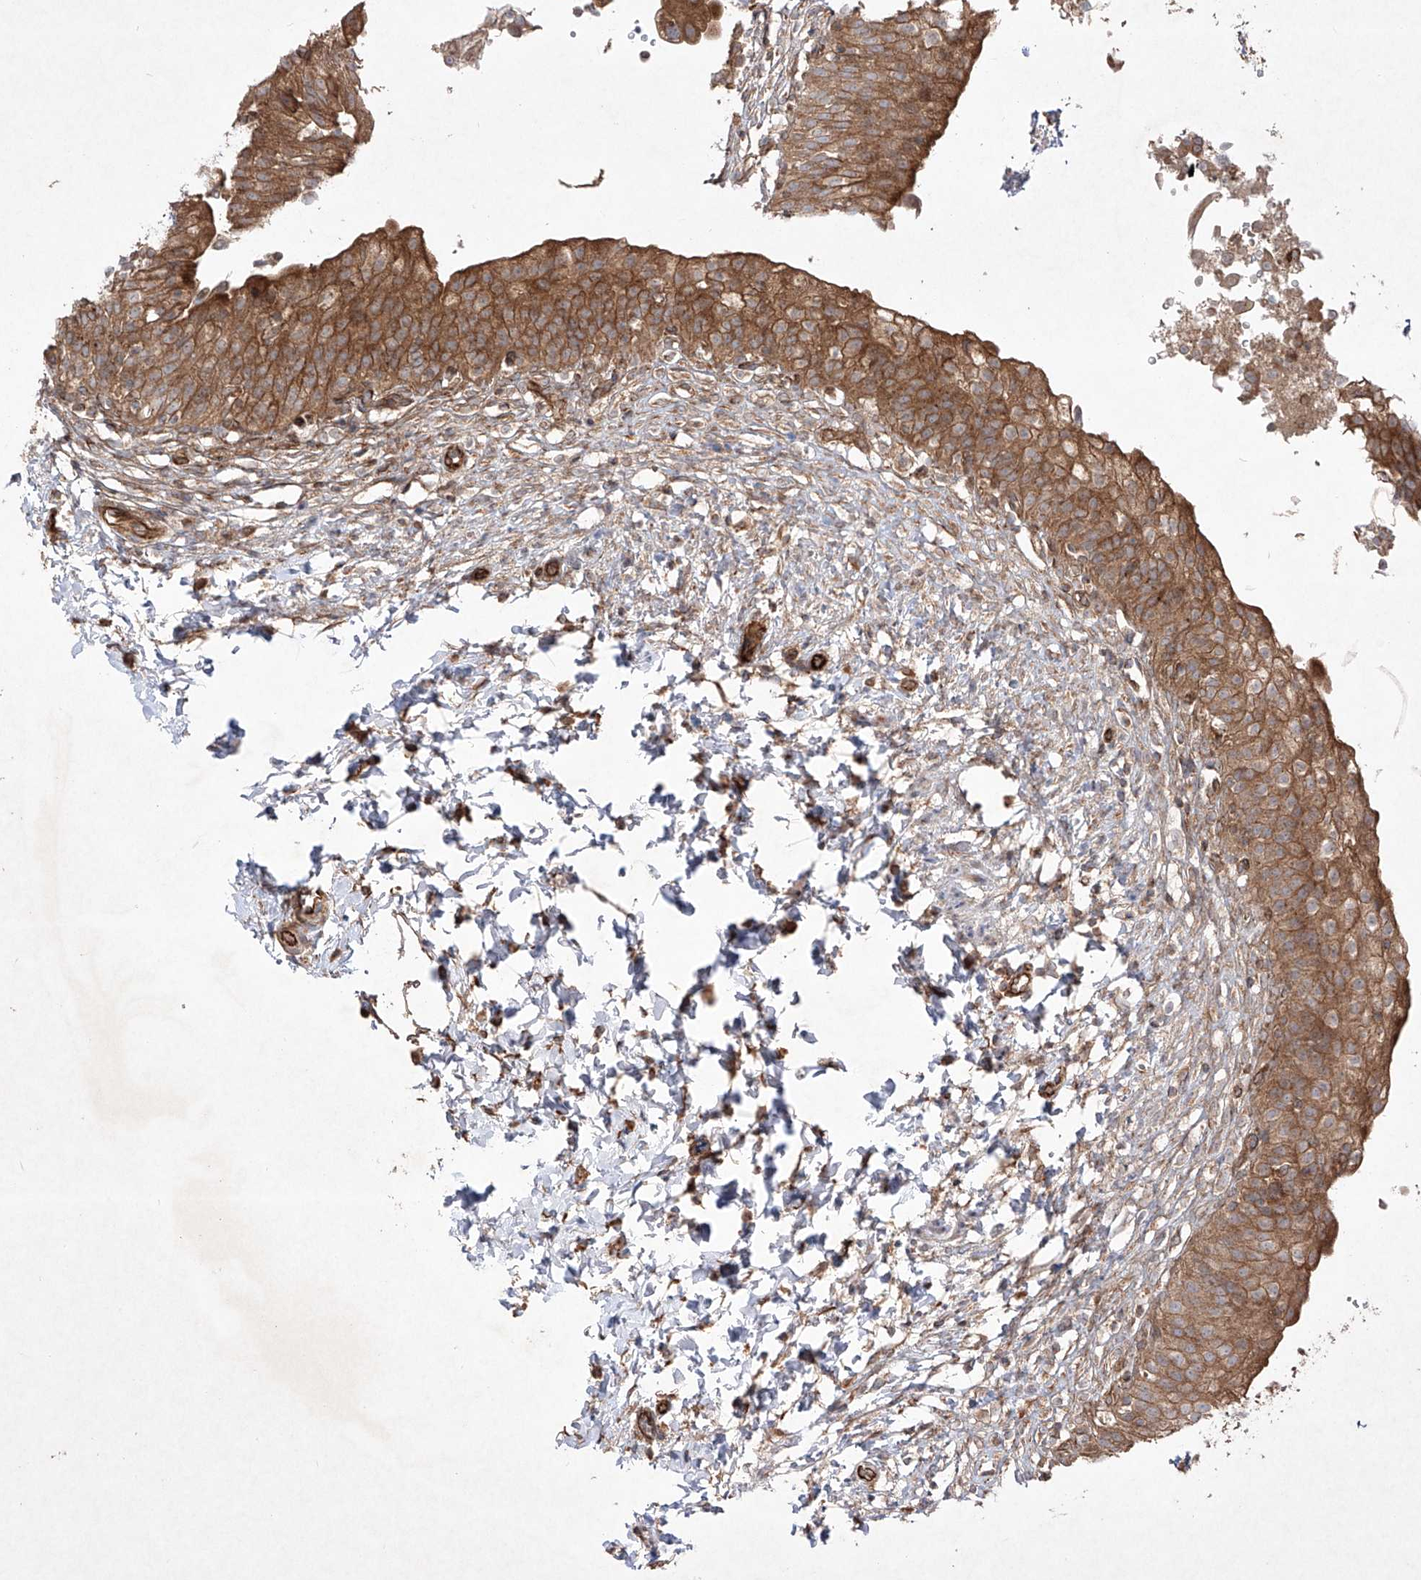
{"staining": {"intensity": "moderate", "quantity": ">75%", "location": "cytoplasmic/membranous"}, "tissue": "urinary bladder", "cell_type": "Urothelial cells", "image_type": "normal", "snomed": [{"axis": "morphology", "description": "Normal tissue, NOS"}, {"axis": "topography", "description": "Urinary bladder"}], "caption": "Brown immunohistochemical staining in unremarkable urinary bladder exhibits moderate cytoplasmic/membranous positivity in approximately >75% of urothelial cells.", "gene": "YKT6", "patient": {"sex": "male", "age": 55}}